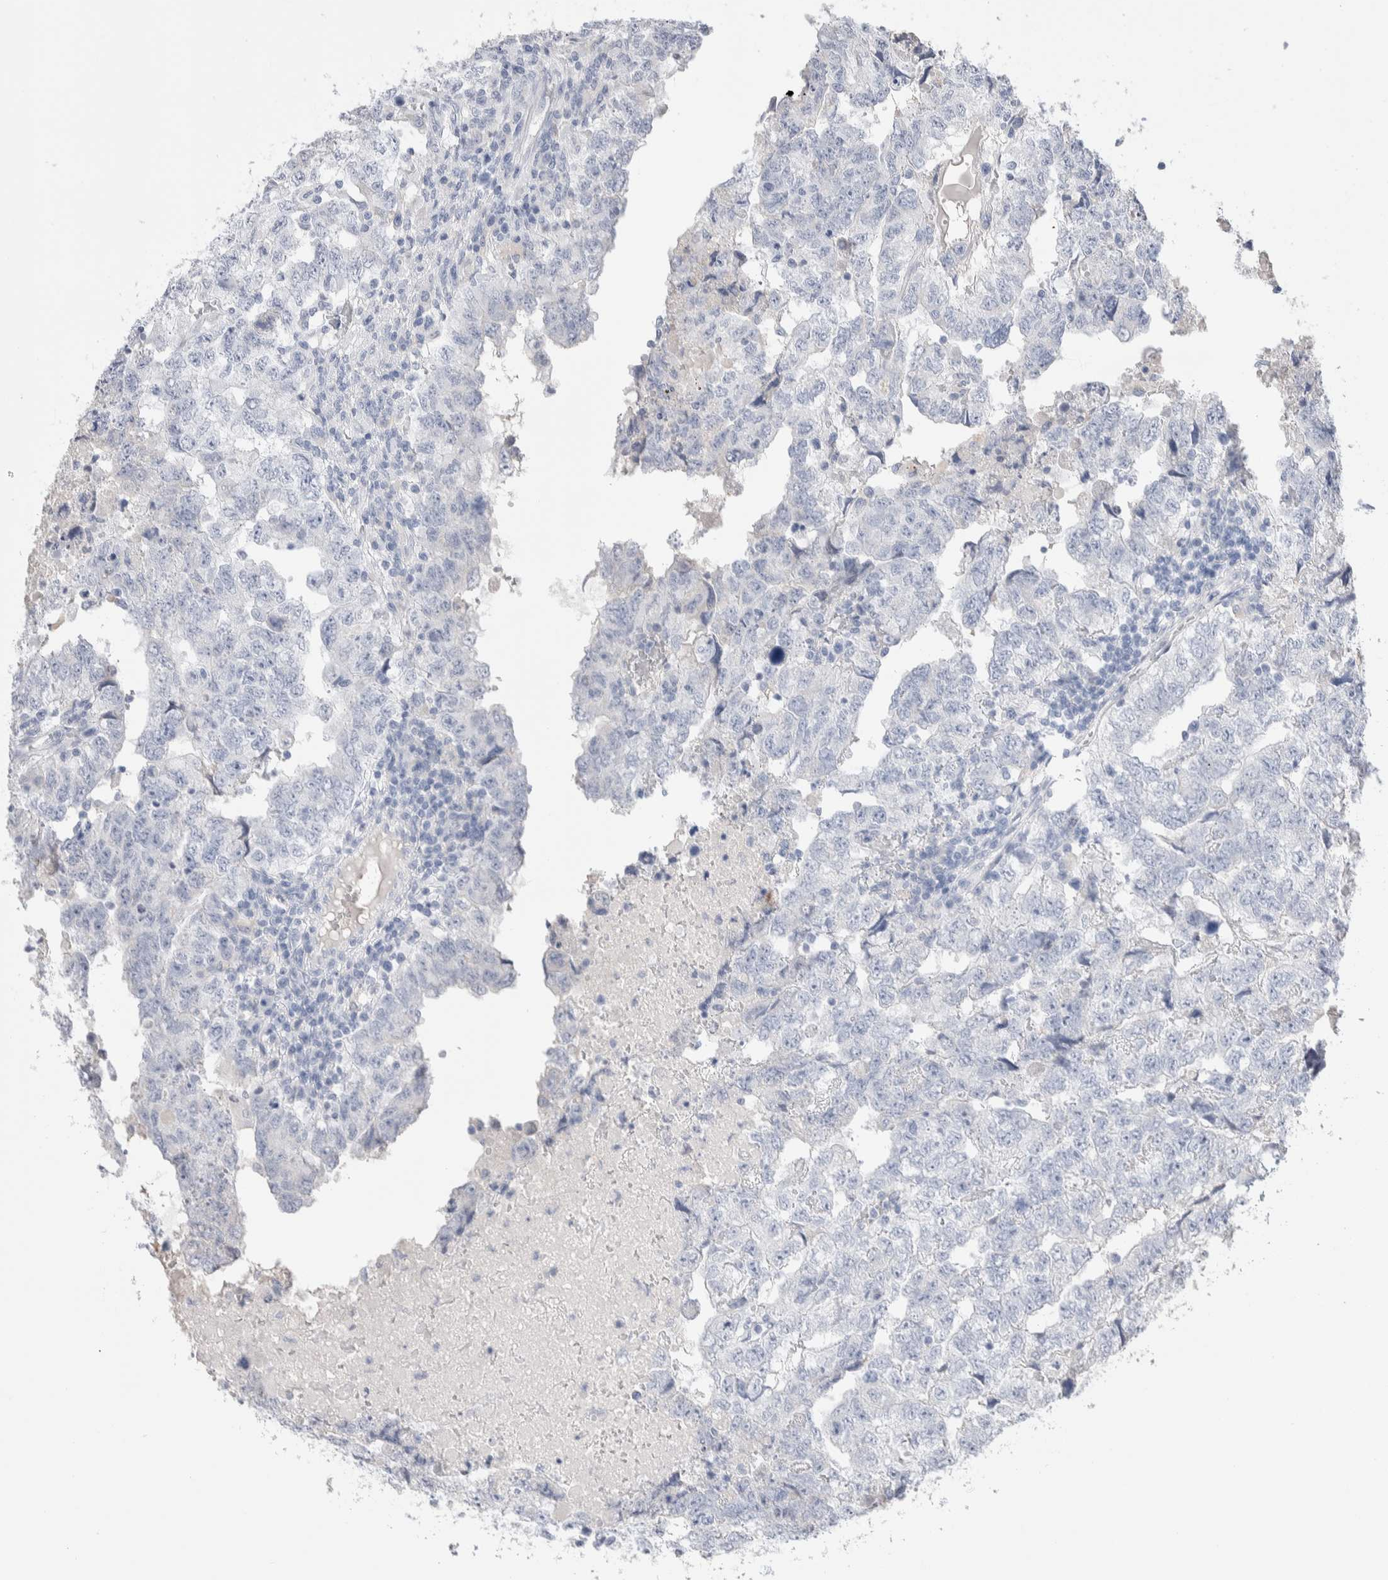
{"staining": {"intensity": "negative", "quantity": "none", "location": "none"}, "tissue": "testis cancer", "cell_type": "Tumor cells", "image_type": "cancer", "snomed": [{"axis": "morphology", "description": "Carcinoma, Embryonal, NOS"}, {"axis": "topography", "description": "Testis"}], "caption": "Tumor cells show no significant positivity in testis cancer (embryonal carcinoma). (Stains: DAB immunohistochemistry with hematoxylin counter stain, Microscopy: brightfield microscopy at high magnification).", "gene": "GDA", "patient": {"sex": "male", "age": 36}}